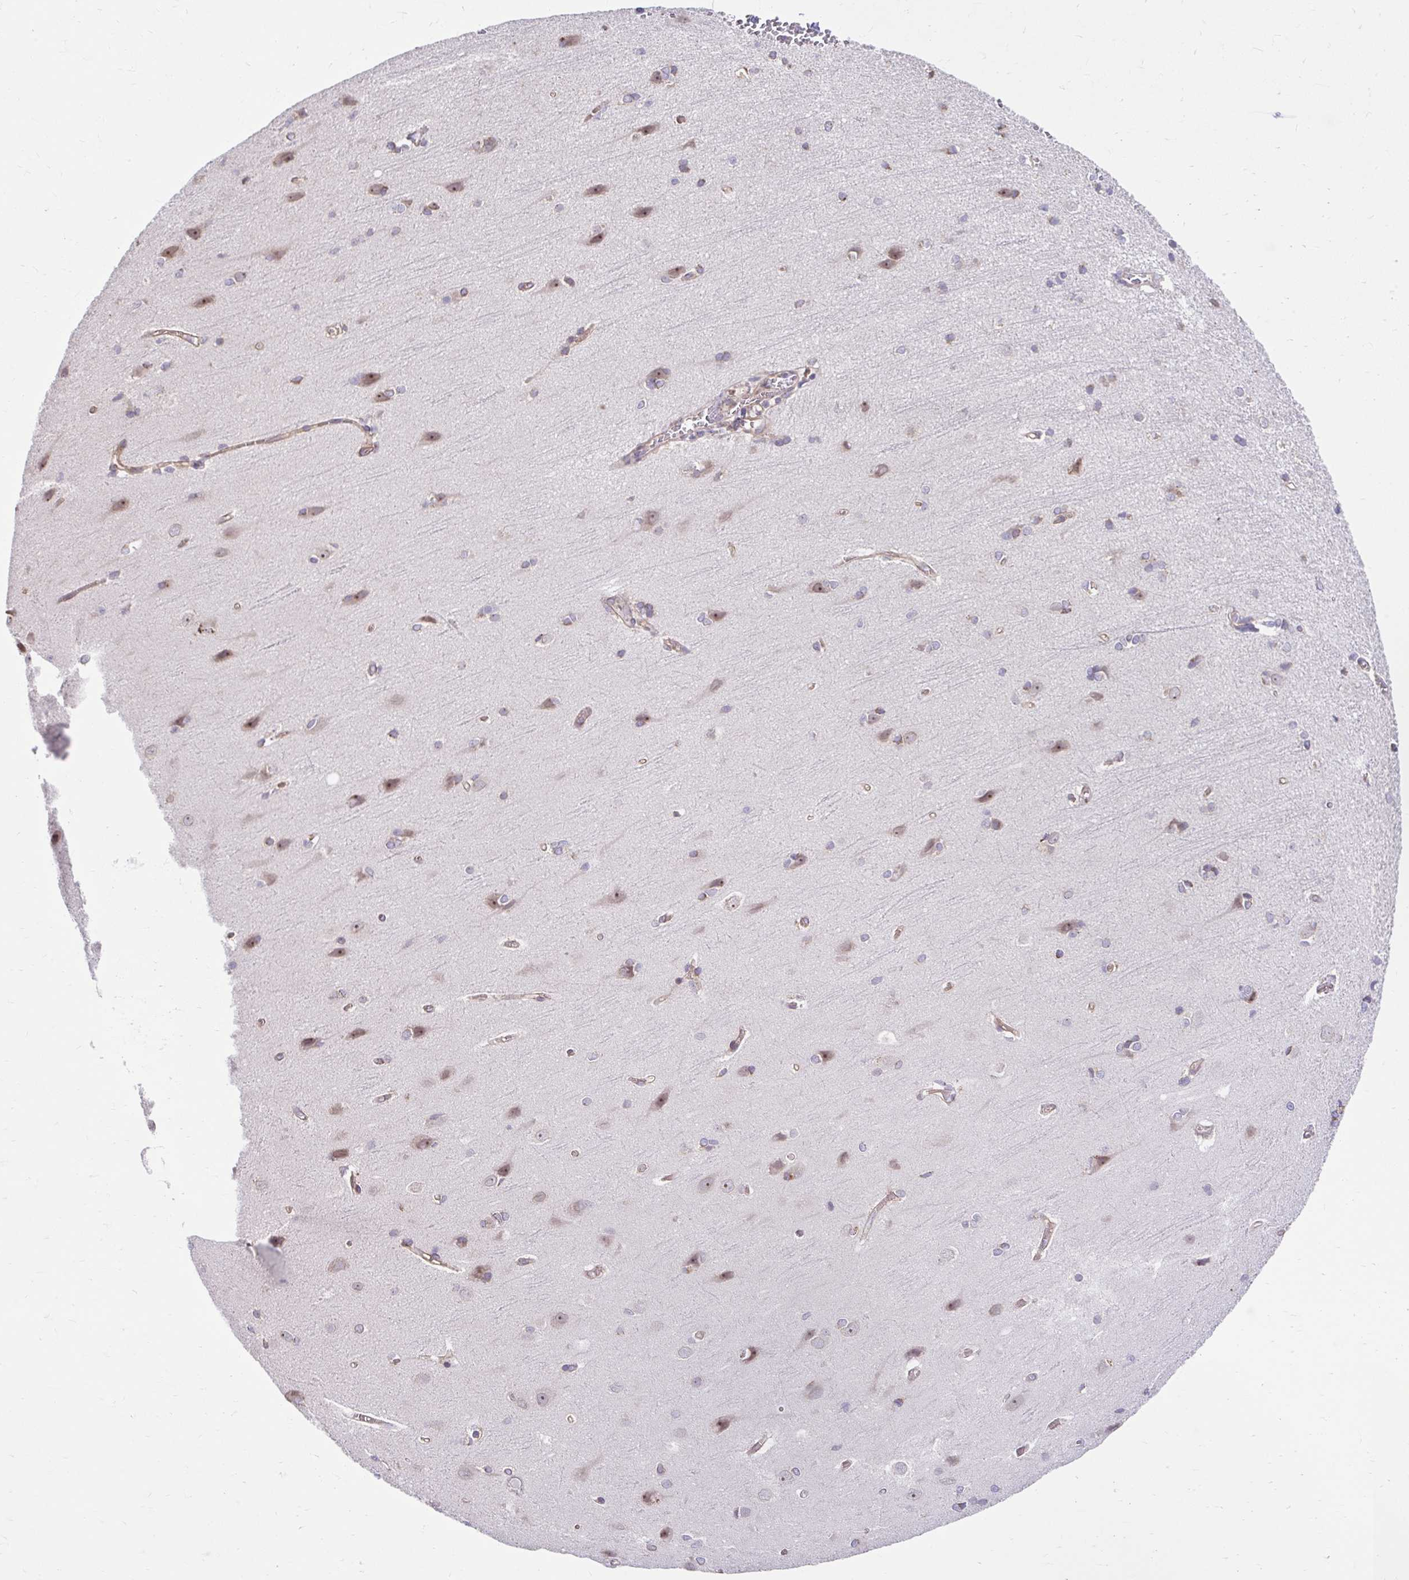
{"staining": {"intensity": "weak", "quantity": ">75%", "location": "cytoplasmic/membranous"}, "tissue": "cerebral cortex", "cell_type": "Endothelial cells", "image_type": "normal", "snomed": [{"axis": "morphology", "description": "Normal tissue, NOS"}, {"axis": "topography", "description": "Cerebral cortex"}], "caption": "A brown stain labels weak cytoplasmic/membranous staining of a protein in endothelial cells of benign human cerebral cortex.", "gene": "NT5C1B", "patient": {"sex": "male", "age": 37}}